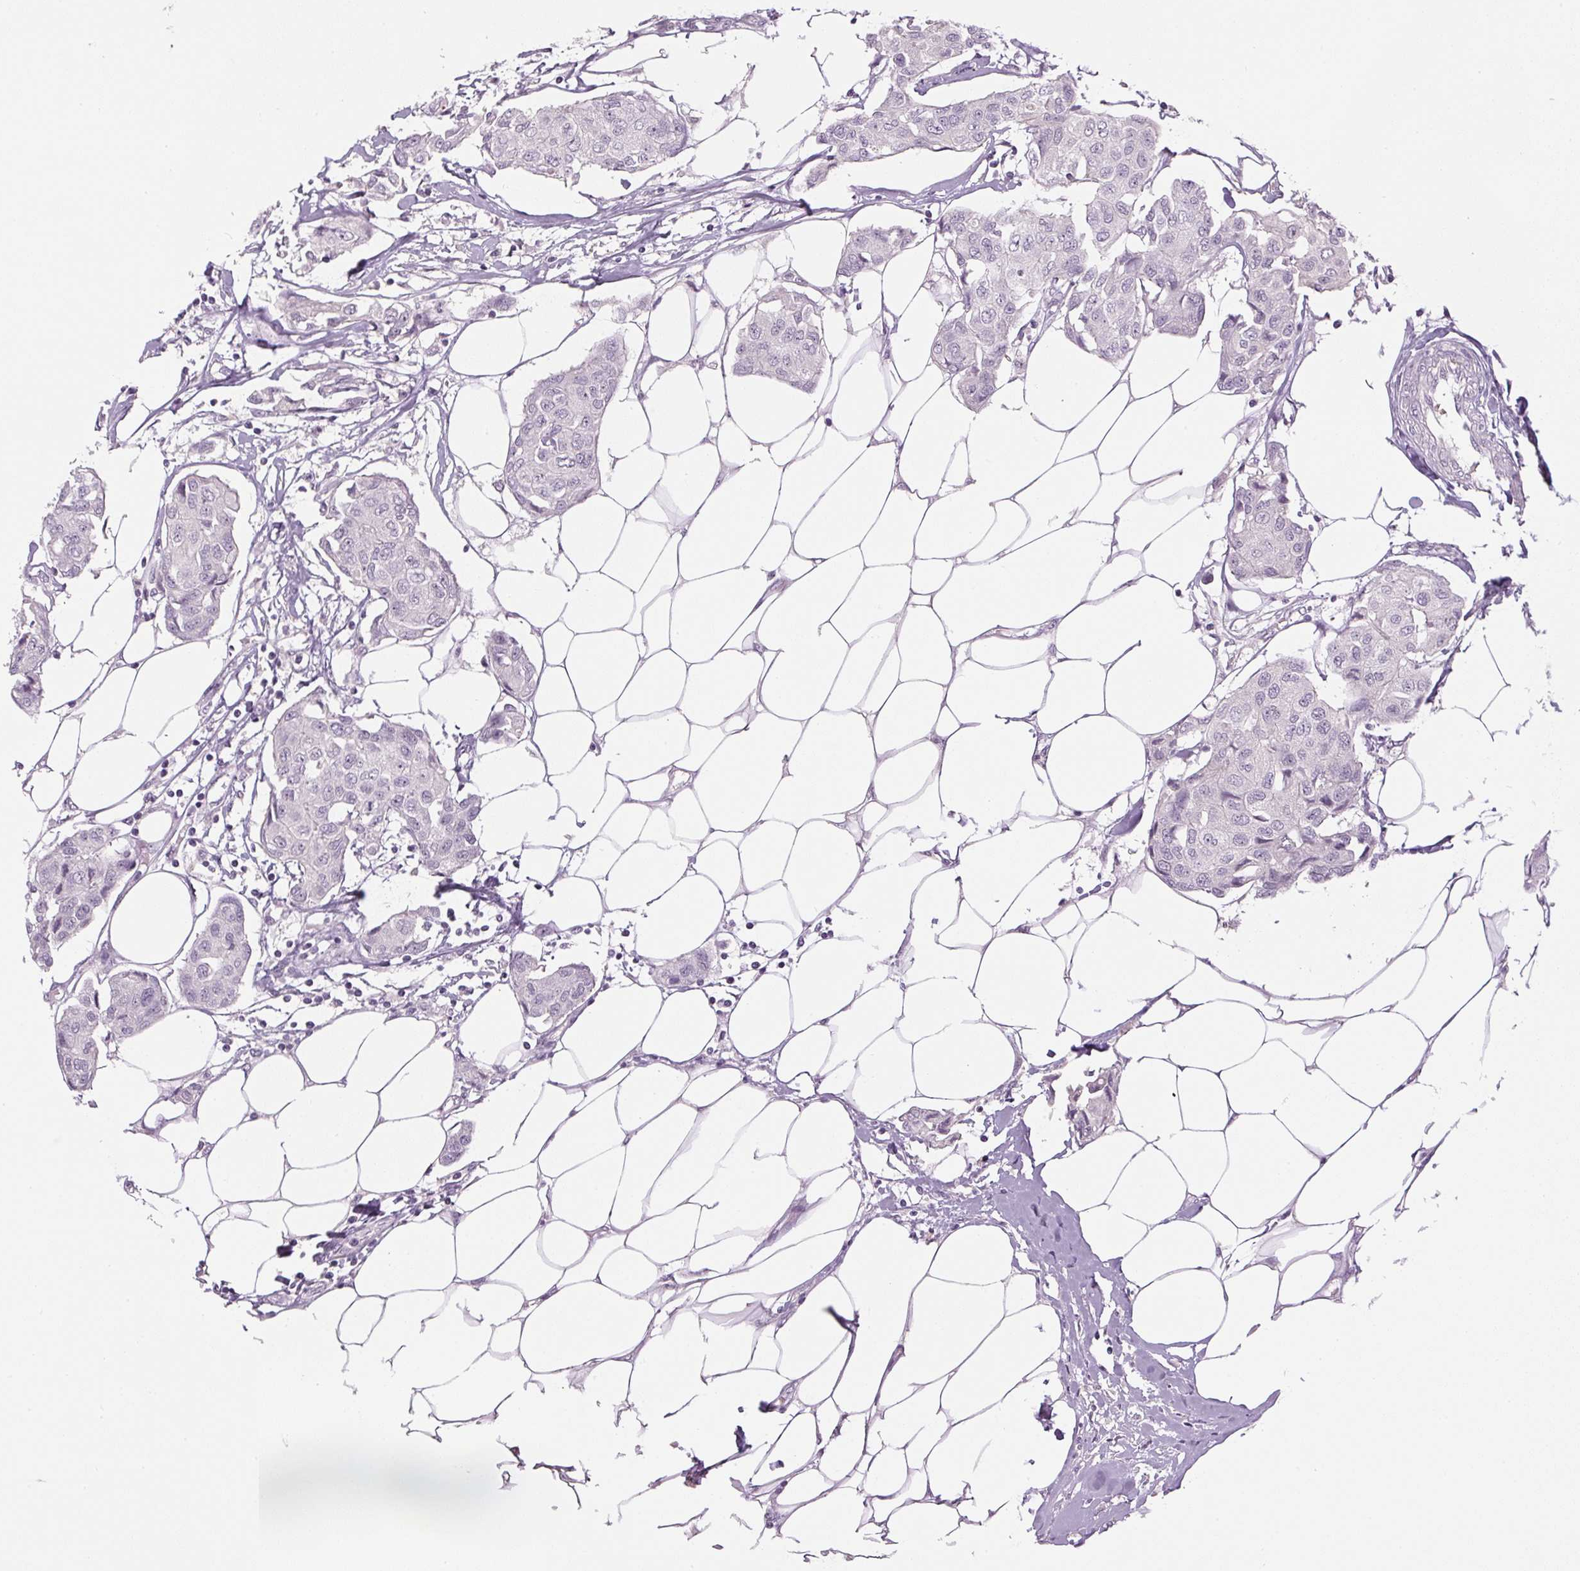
{"staining": {"intensity": "negative", "quantity": "none", "location": "none"}, "tissue": "breast cancer", "cell_type": "Tumor cells", "image_type": "cancer", "snomed": [{"axis": "morphology", "description": "Duct carcinoma"}, {"axis": "topography", "description": "Breast"}, {"axis": "topography", "description": "Lymph node"}], "caption": "This image is of breast cancer stained with IHC to label a protein in brown with the nuclei are counter-stained blue. There is no expression in tumor cells.", "gene": "SGF29", "patient": {"sex": "female", "age": 80}}